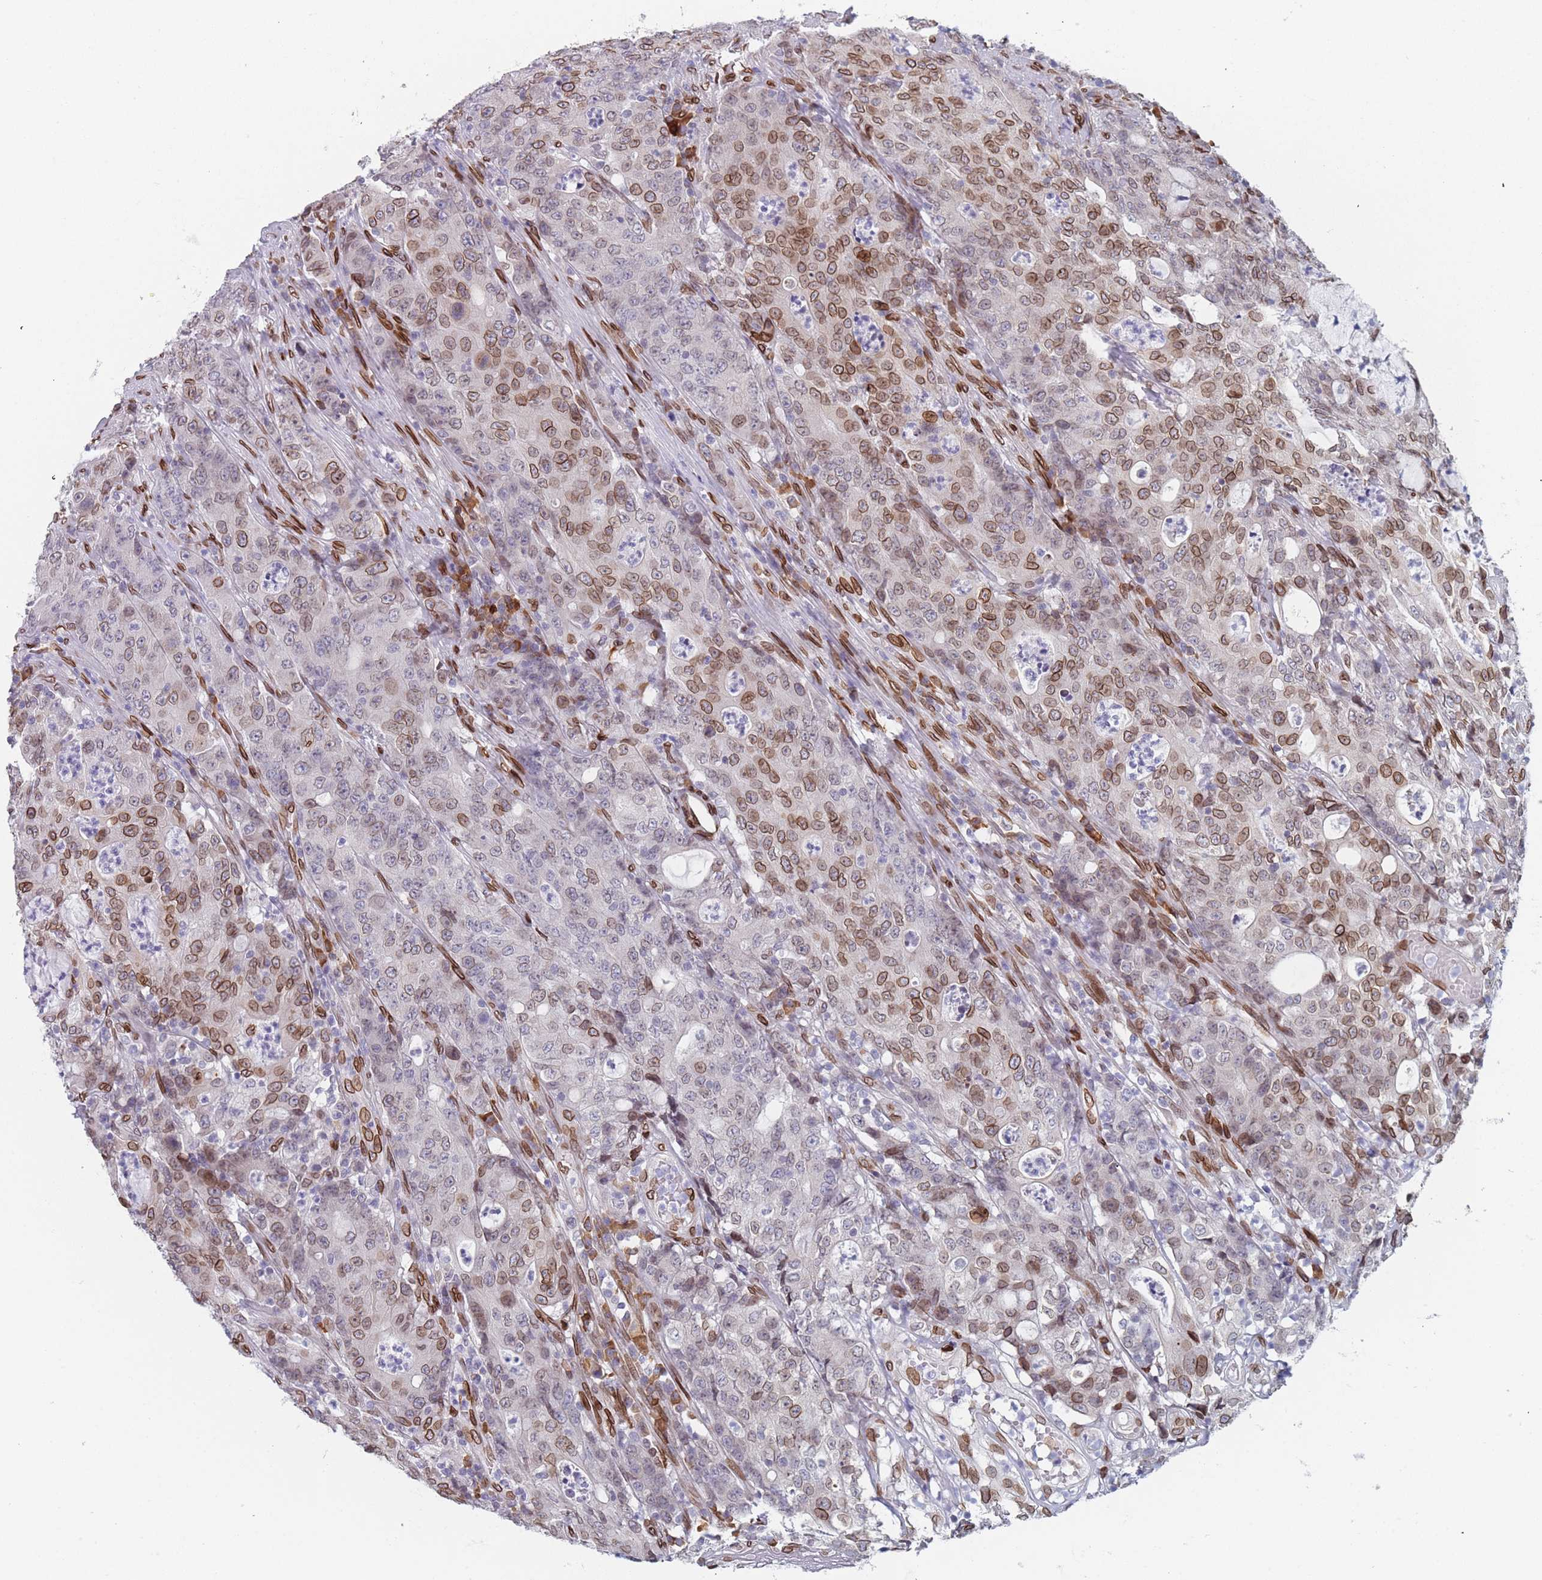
{"staining": {"intensity": "strong", "quantity": "25%-75%", "location": "cytoplasmic/membranous,nuclear"}, "tissue": "colorectal cancer", "cell_type": "Tumor cells", "image_type": "cancer", "snomed": [{"axis": "morphology", "description": "Adenocarcinoma, NOS"}, {"axis": "topography", "description": "Colon"}], "caption": "Protein analysis of colorectal adenocarcinoma tissue shows strong cytoplasmic/membranous and nuclear positivity in about 25%-75% of tumor cells.", "gene": "ZBTB1", "patient": {"sex": "male", "age": 83}}